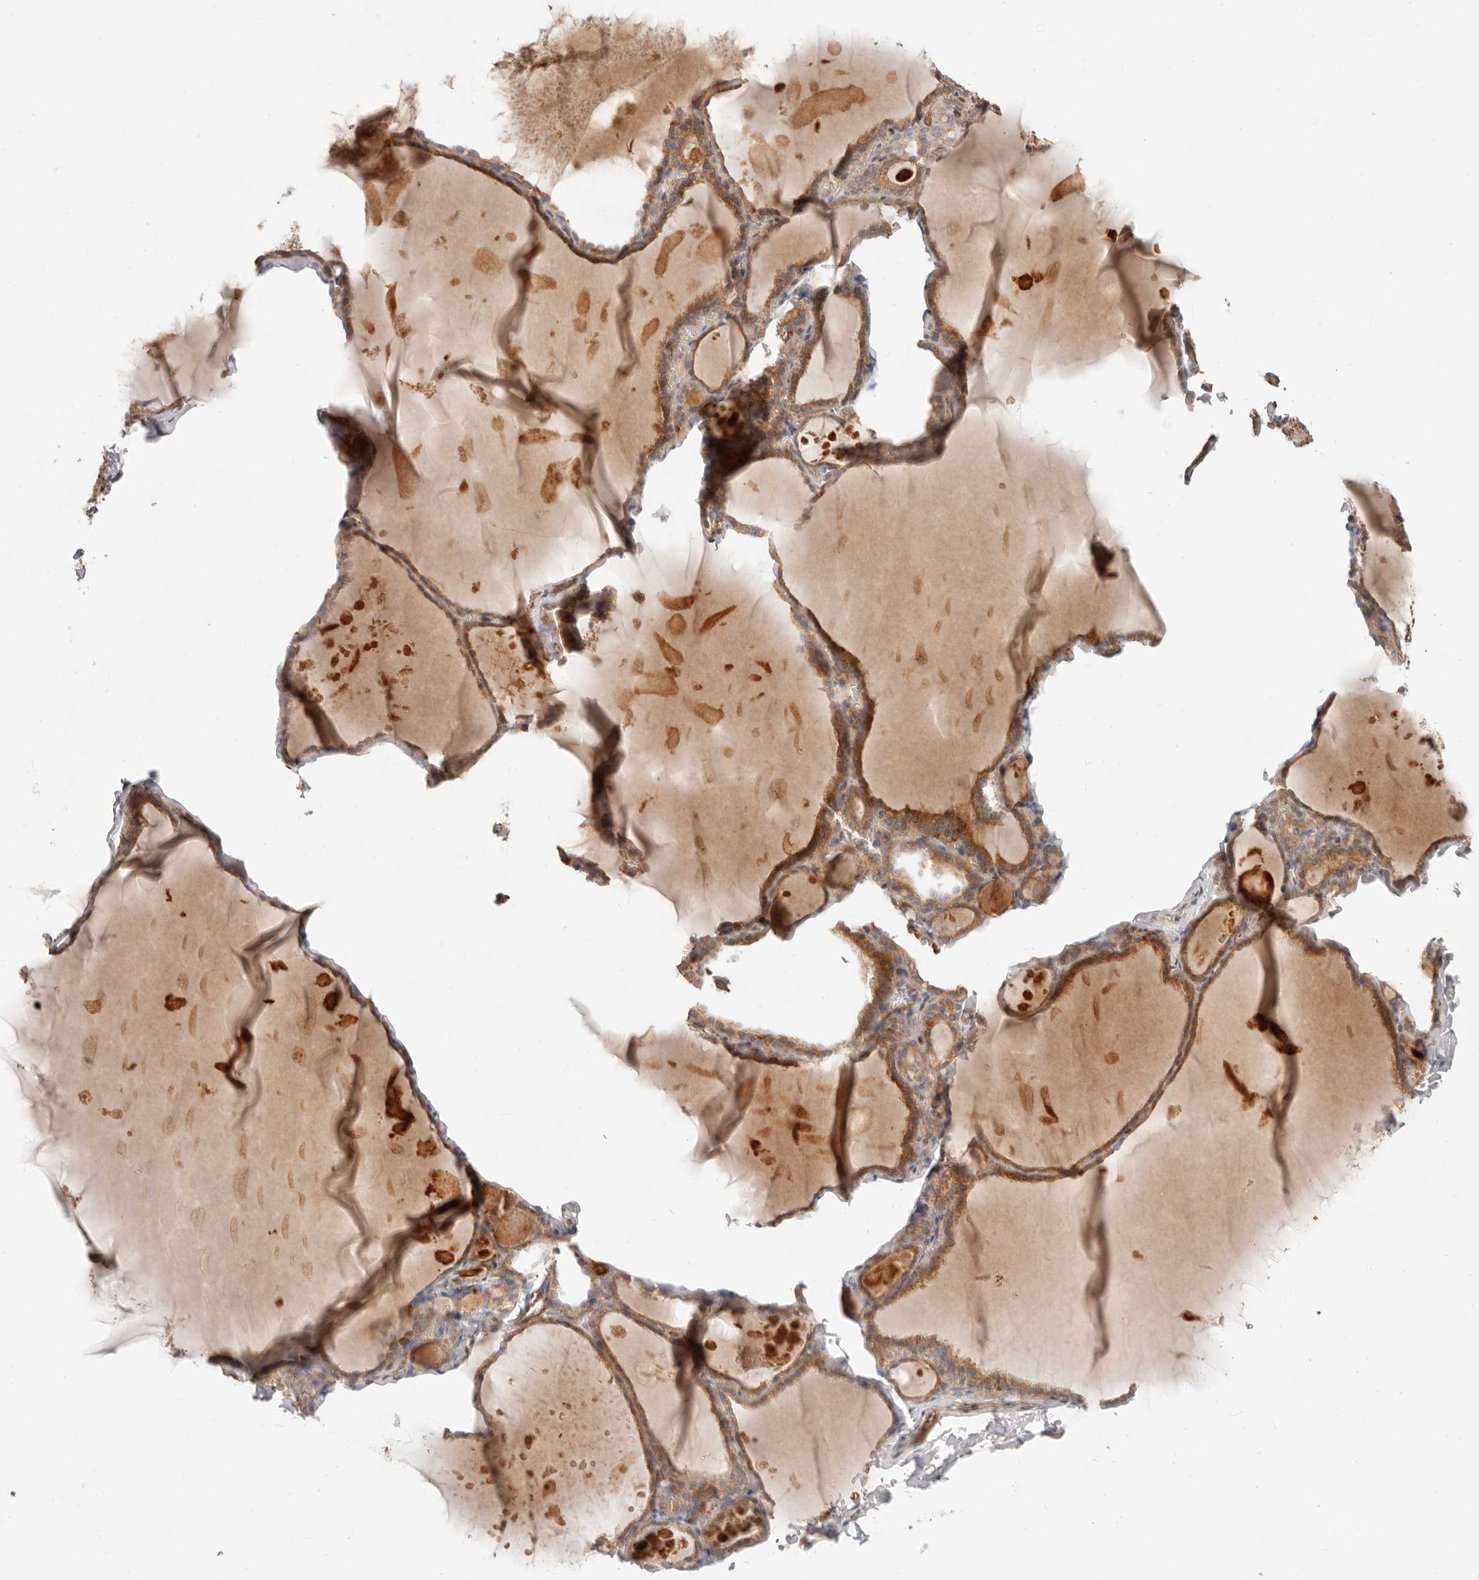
{"staining": {"intensity": "moderate", "quantity": ">75%", "location": "cytoplasmic/membranous"}, "tissue": "thyroid gland", "cell_type": "Glandular cells", "image_type": "normal", "snomed": [{"axis": "morphology", "description": "Normal tissue, NOS"}, {"axis": "topography", "description": "Thyroid gland"}], "caption": "Thyroid gland was stained to show a protein in brown. There is medium levels of moderate cytoplasmic/membranous staining in about >75% of glandular cells. The staining is performed using DAB brown chromogen to label protein expression. The nuclei are counter-stained blue using hematoxylin.", "gene": "SPRING1", "patient": {"sex": "male", "age": 56}}